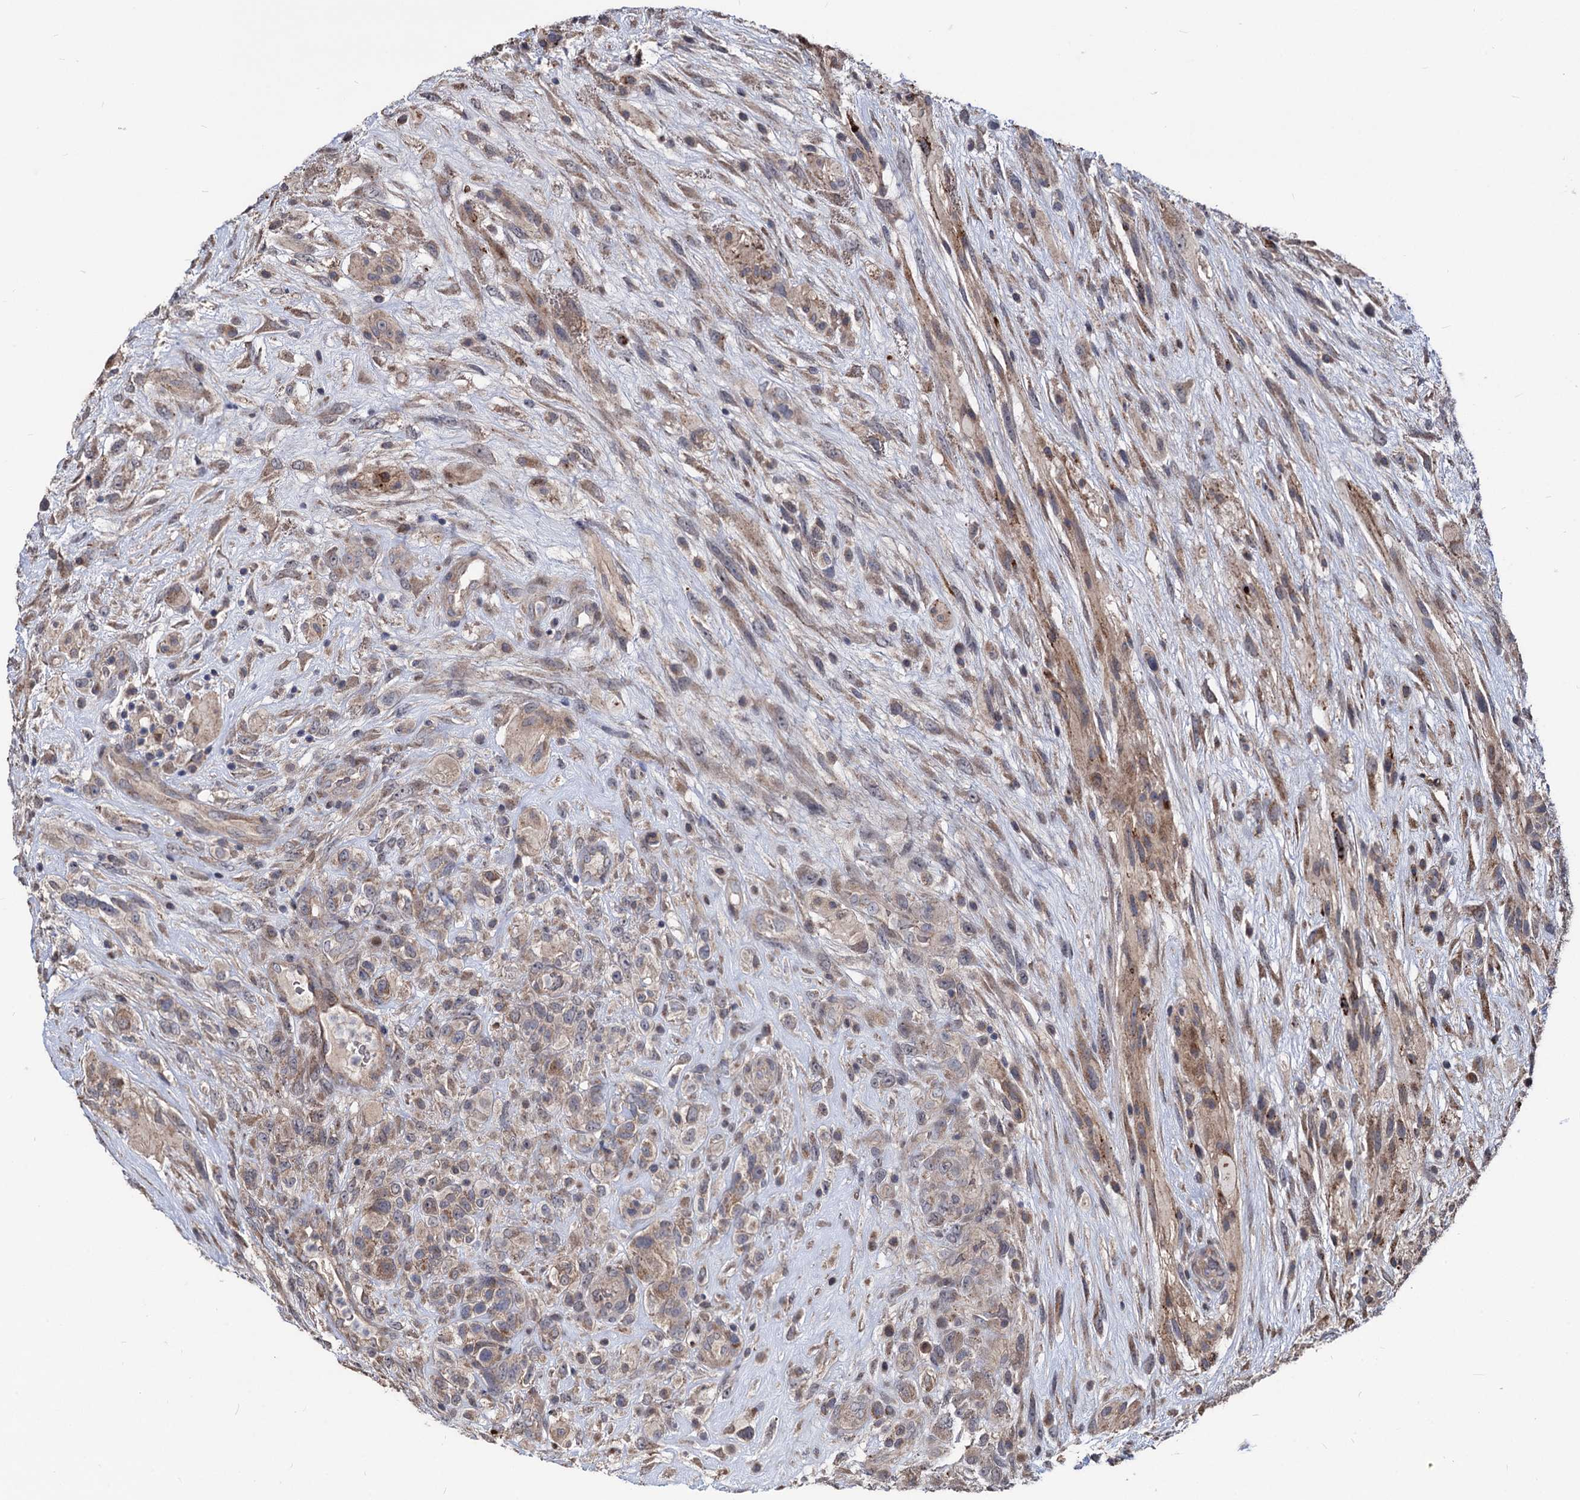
{"staining": {"intensity": "weak", "quantity": "25%-75%", "location": "cytoplasmic/membranous"}, "tissue": "glioma", "cell_type": "Tumor cells", "image_type": "cancer", "snomed": [{"axis": "morphology", "description": "Glioma, malignant, High grade"}, {"axis": "topography", "description": "Brain"}], "caption": "An image of human malignant high-grade glioma stained for a protein displays weak cytoplasmic/membranous brown staining in tumor cells. Using DAB (3,3'-diaminobenzidine) (brown) and hematoxylin (blue) stains, captured at high magnification using brightfield microscopy.", "gene": "SMAGP", "patient": {"sex": "male", "age": 61}}